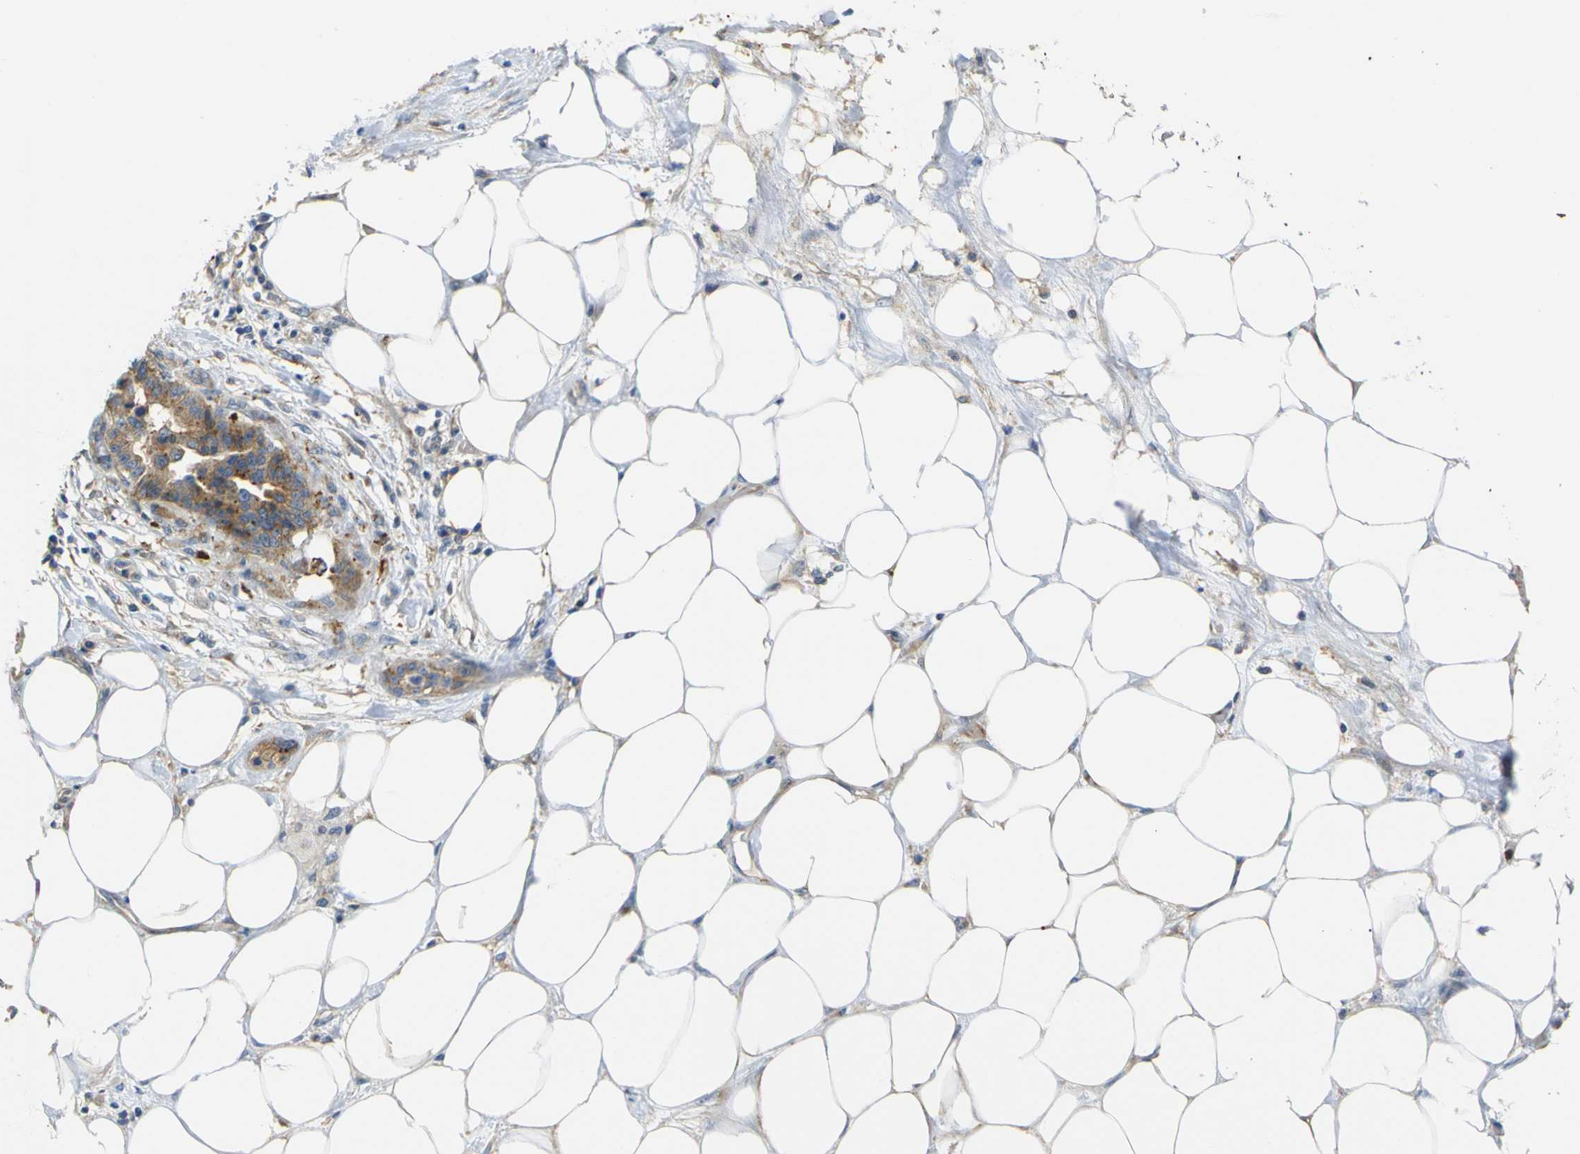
{"staining": {"intensity": "moderate", "quantity": ">75%", "location": "cytoplasmic/membranous"}, "tissue": "pancreatic cancer", "cell_type": "Tumor cells", "image_type": "cancer", "snomed": [{"axis": "morphology", "description": "Adenocarcinoma, NOS"}, {"axis": "topography", "description": "Pancreas"}], "caption": "Immunohistochemistry photomicrograph of neoplastic tissue: human adenocarcinoma (pancreatic) stained using immunohistochemistry displays medium levels of moderate protein expression localized specifically in the cytoplasmic/membranous of tumor cells, appearing as a cytoplasmic/membranous brown color.", "gene": "SYPL1", "patient": {"sex": "male", "age": 46}}